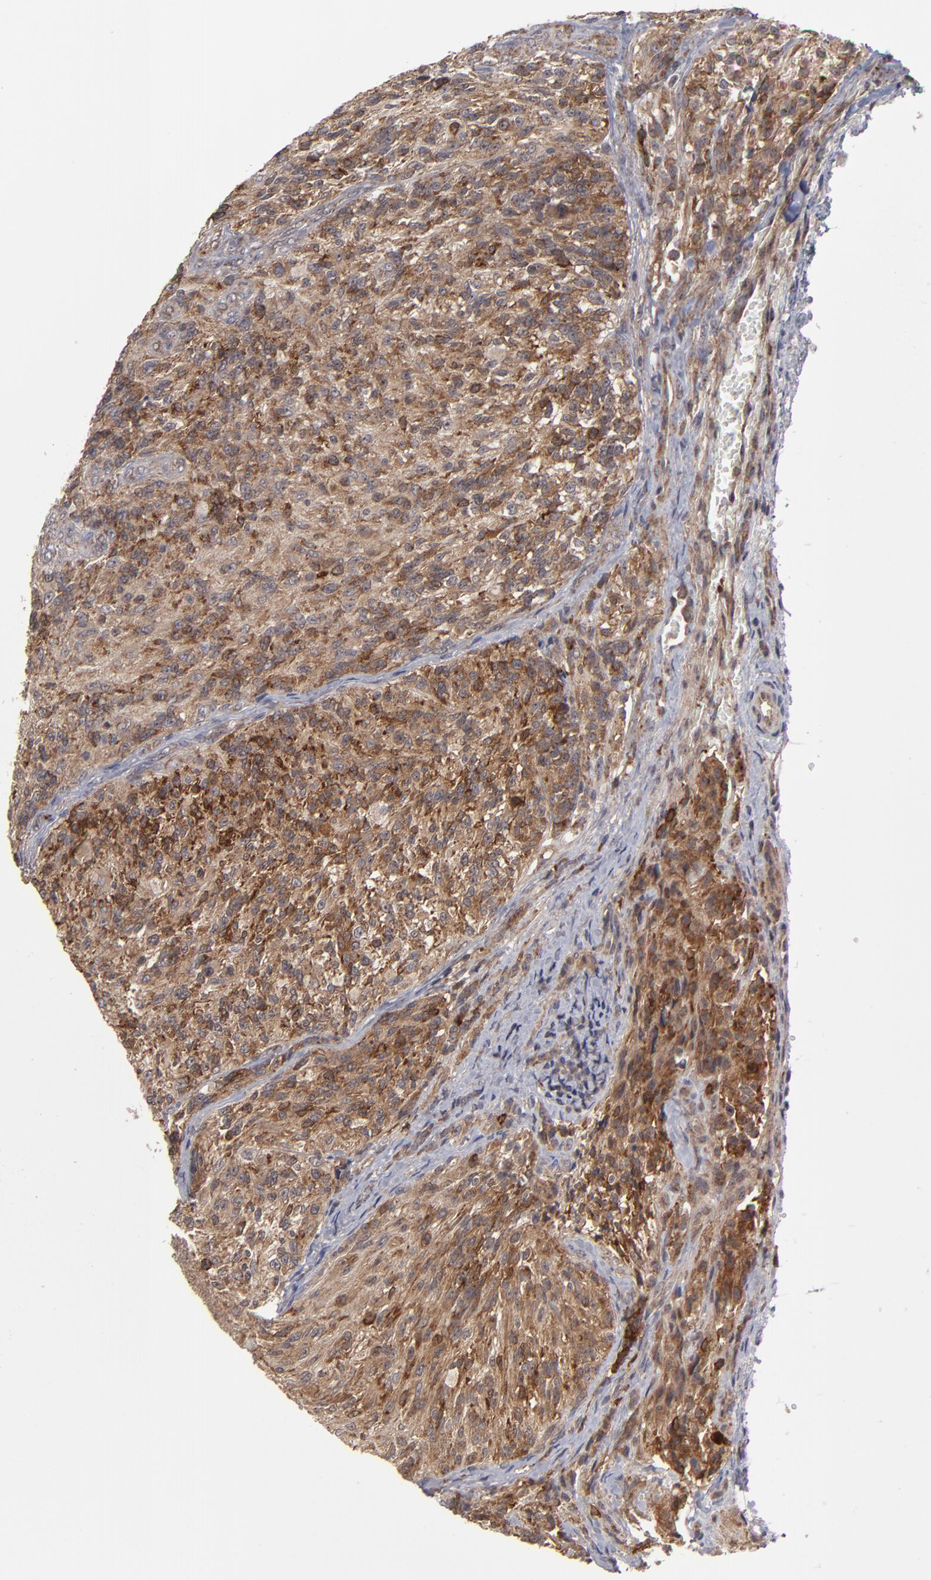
{"staining": {"intensity": "strong", "quantity": ">75%", "location": "cytoplasmic/membranous"}, "tissue": "glioma", "cell_type": "Tumor cells", "image_type": "cancer", "snomed": [{"axis": "morphology", "description": "Normal tissue, NOS"}, {"axis": "morphology", "description": "Glioma, malignant, High grade"}, {"axis": "topography", "description": "Cerebral cortex"}], "caption": "Brown immunohistochemical staining in glioma shows strong cytoplasmic/membranous positivity in approximately >75% of tumor cells.", "gene": "GLCCI1", "patient": {"sex": "male", "age": 56}}